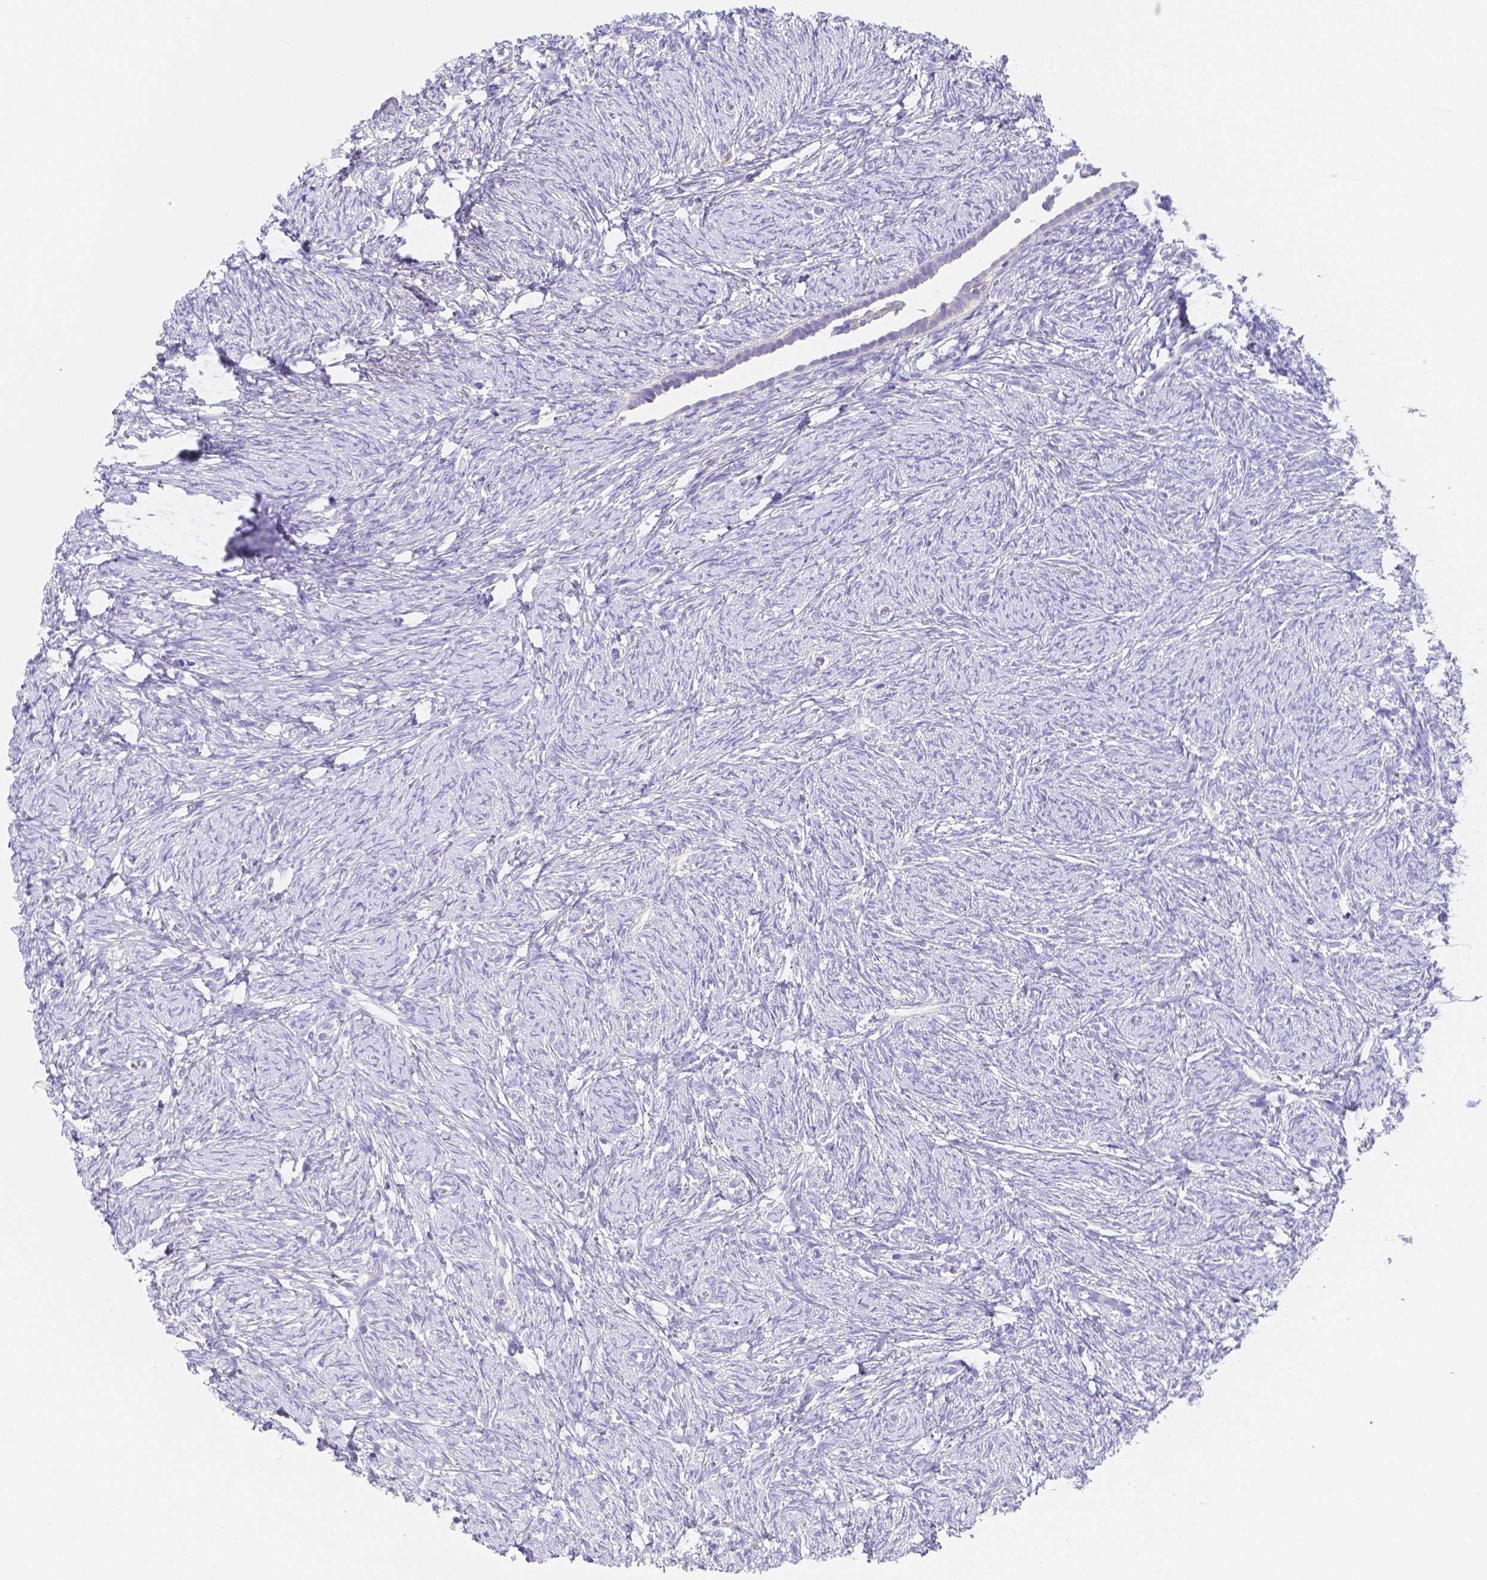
{"staining": {"intensity": "negative", "quantity": "none", "location": "none"}, "tissue": "ovary", "cell_type": "Ovarian stroma cells", "image_type": "normal", "snomed": [{"axis": "morphology", "description": "Normal tissue, NOS"}, {"axis": "topography", "description": "Ovary"}], "caption": "This histopathology image is of normal ovary stained with IHC to label a protein in brown with the nuclei are counter-stained blue. There is no positivity in ovarian stroma cells. (Brightfield microscopy of DAB (3,3'-diaminobenzidine) immunohistochemistry (IHC) at high magnification).", "gene": "ZG16B", "patient": {"sex": "female", "age": 41}}